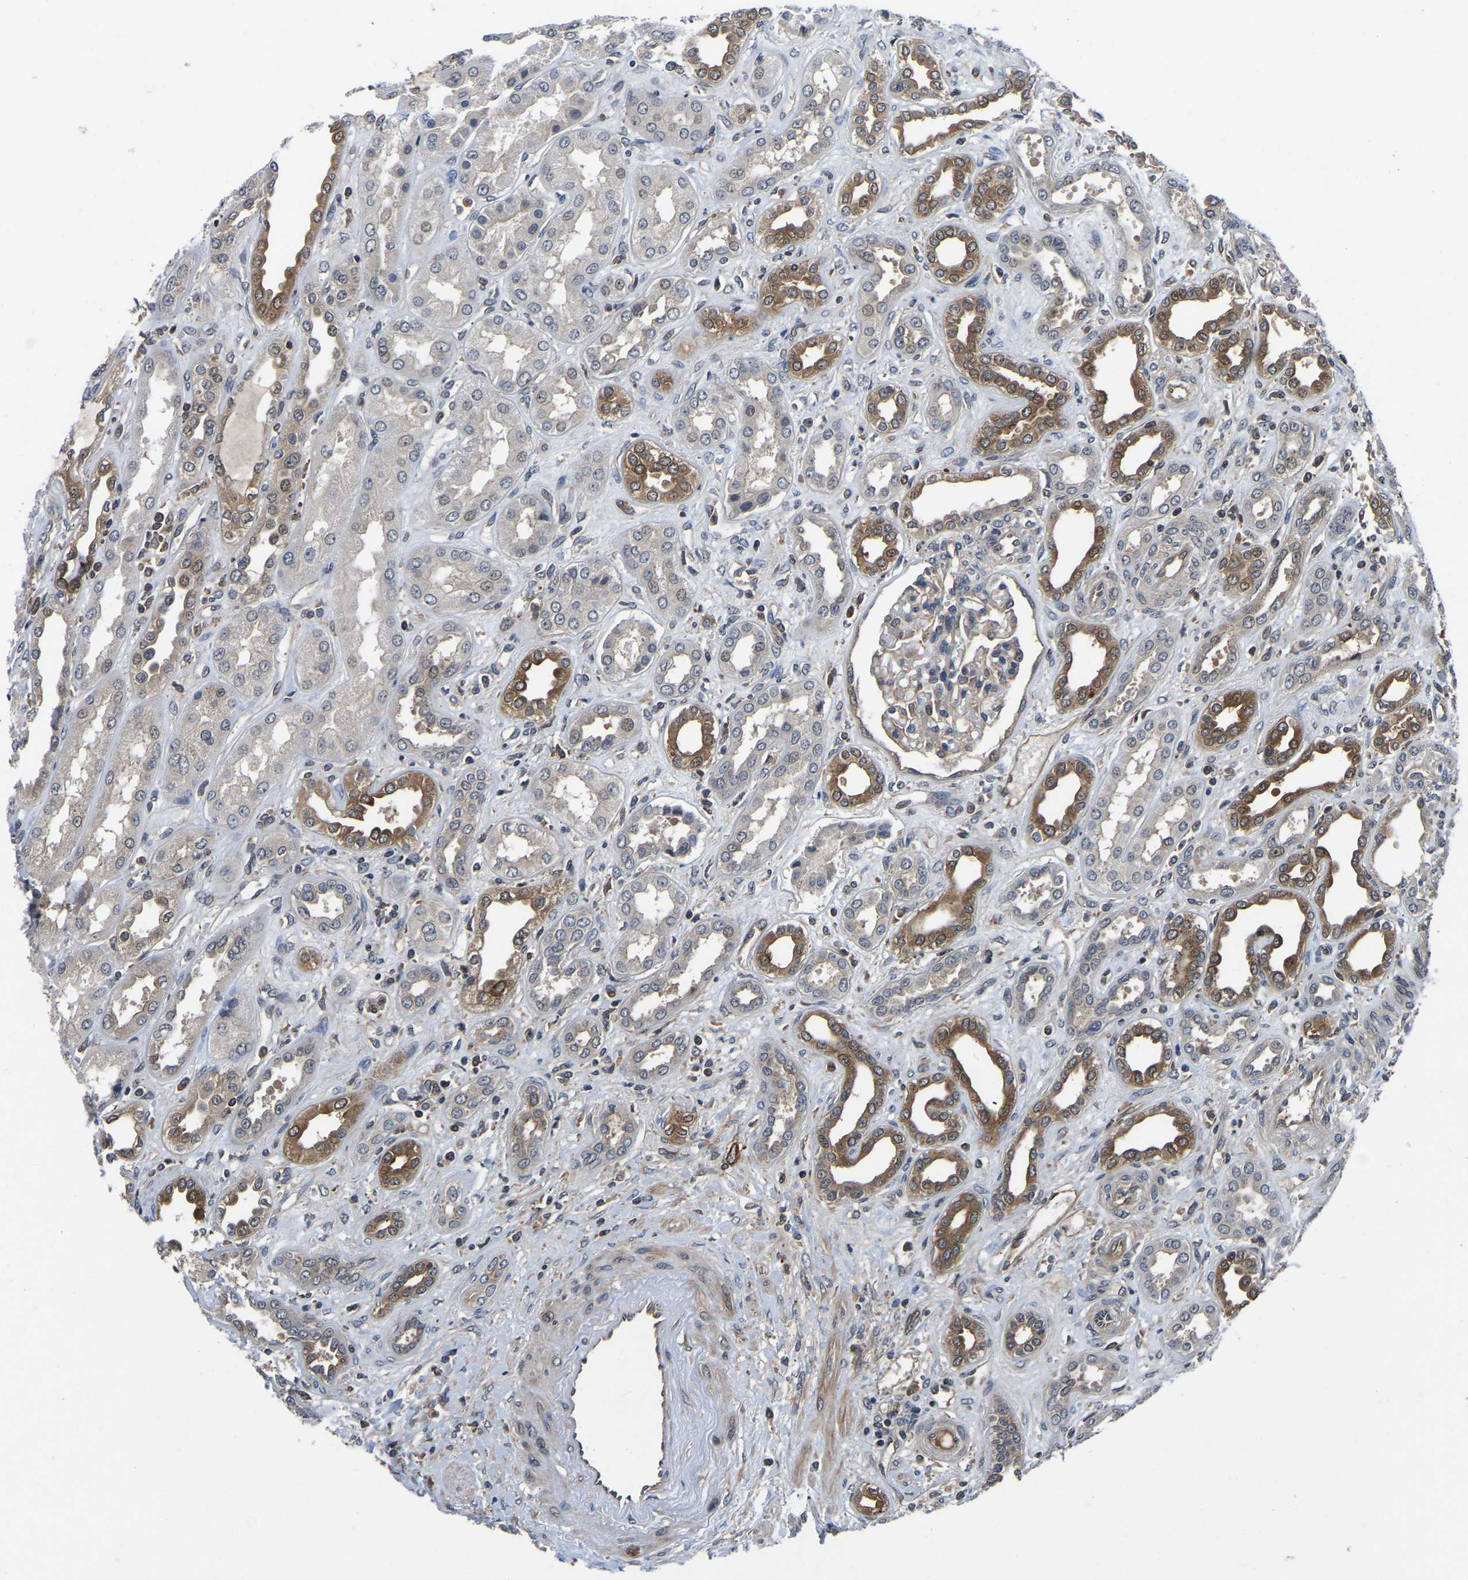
{"staining": {"intensity": "moderate", "quantity": "<25%", "location": "cytoplasmic/membranous"}, "tissue": "kidney", "cell_type": "Cells in glomeruli", "image_type": "normal", "snomed": [{"axis": "morphology", "description": "Normal tissue, NOS"}, {"axis": "topography", "description": "Kidney"}], "caption": "Approximately <25% of cells in glomeruli in normal human kidney exhibit moderate cytoplasmic/membranous protein staining as visualized by brown immunohistochemical staining.", "gene": "FGD5", "patient": {"sex": "male", "age": 59}}